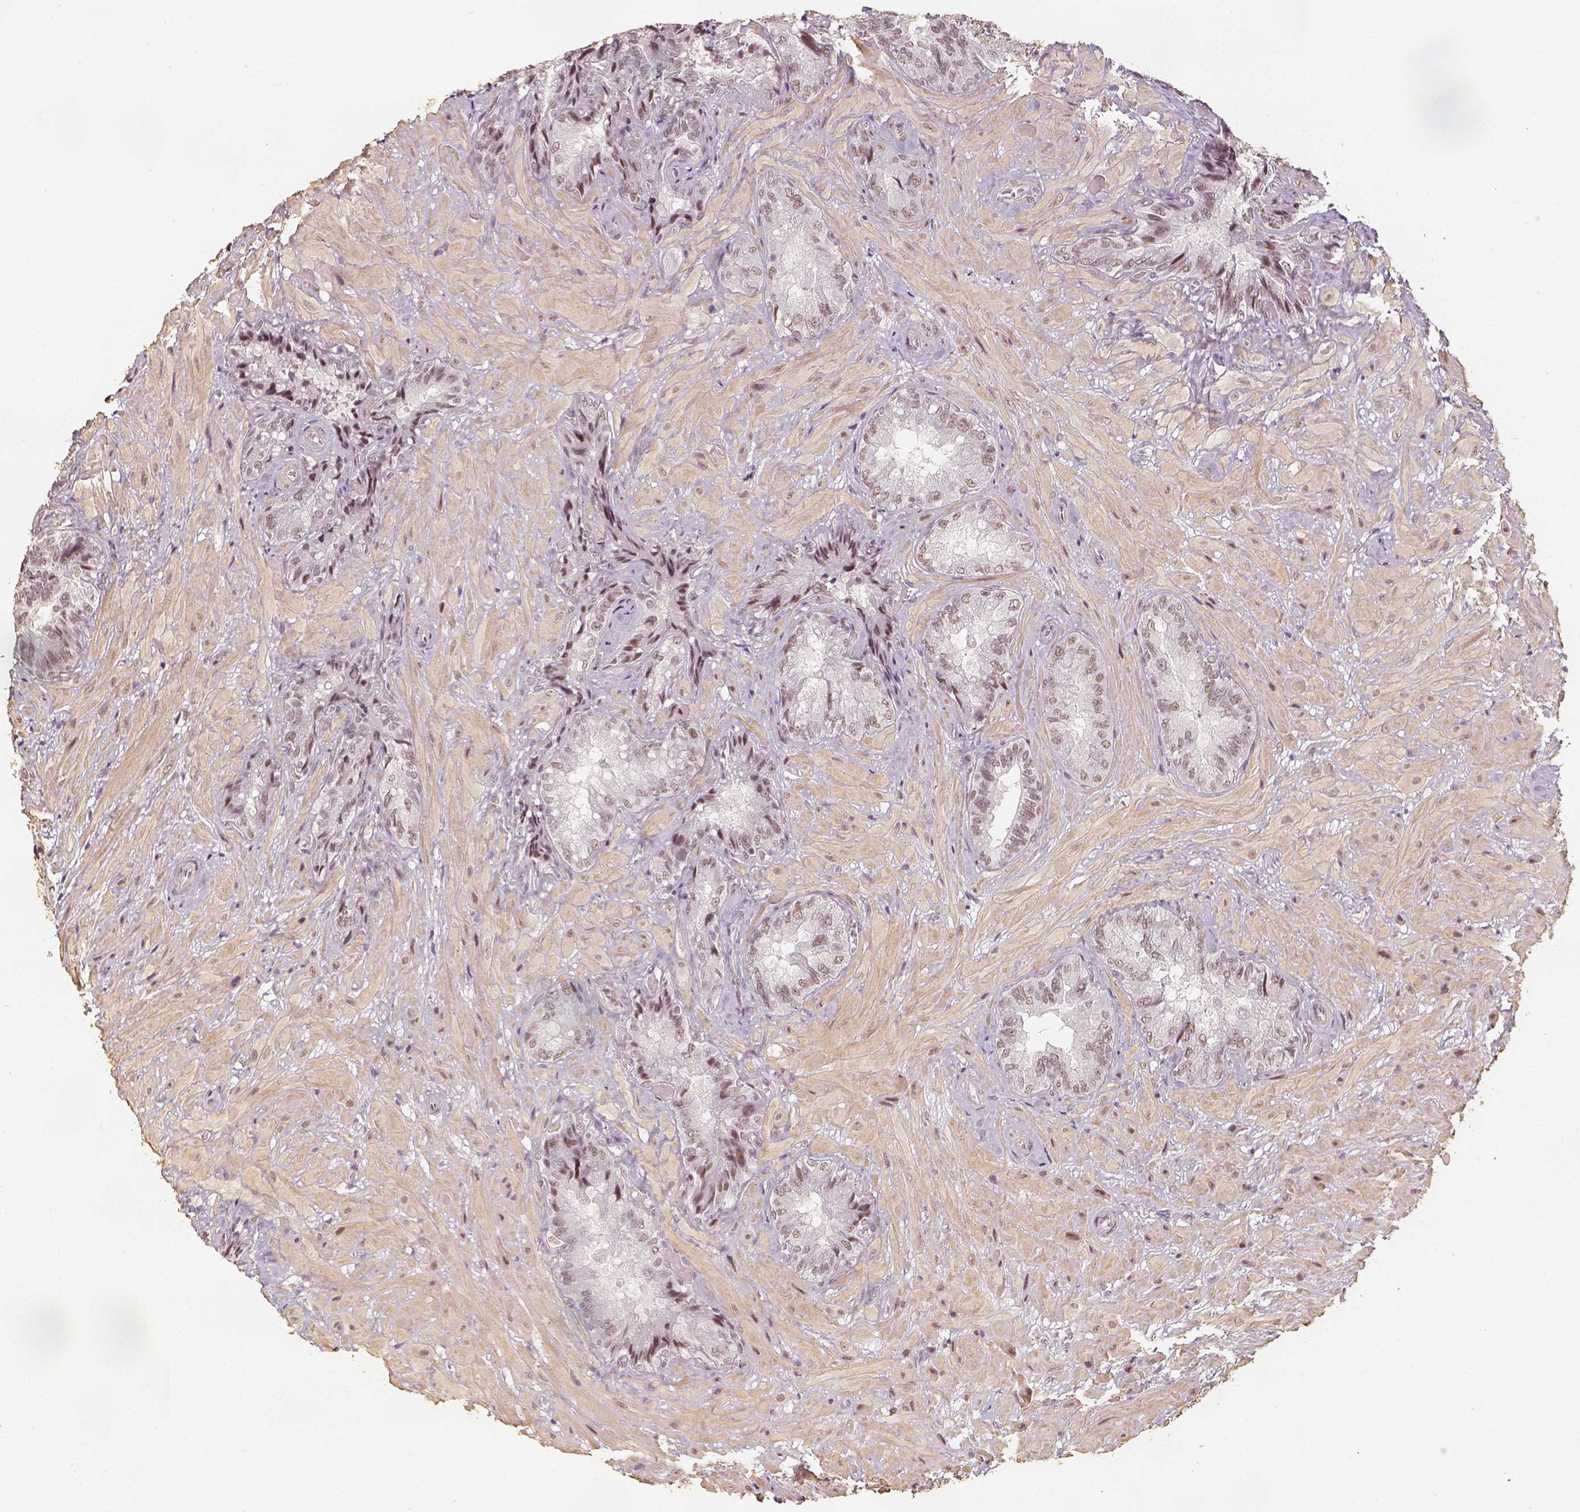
{"staining": {"intensity": "weak", "quantity": ">75%", "location": "nuclear"}, "tissue": "seminal vesicle", "cell_type": "Glandular cells", "image_type": "normal", "snomed": [{"axis": "morphology", "description": "Normal tissue, NOS"}, {"axis": "topography", "description": "Seminal veicle"}], "caption": "High-magnification brightfield microscopy of benign seminal vesicle stained with DAB (brown) and counterstained with hematoxylin (blue). glandular cells exhibit weak nuclear staining is appreciated in approximately>75% of cells. (brown staining indicates protein expression, while blue staining denotes nuclei).", "gene": "HDAC1", "patient": {"sex": "male", "age": 57}}